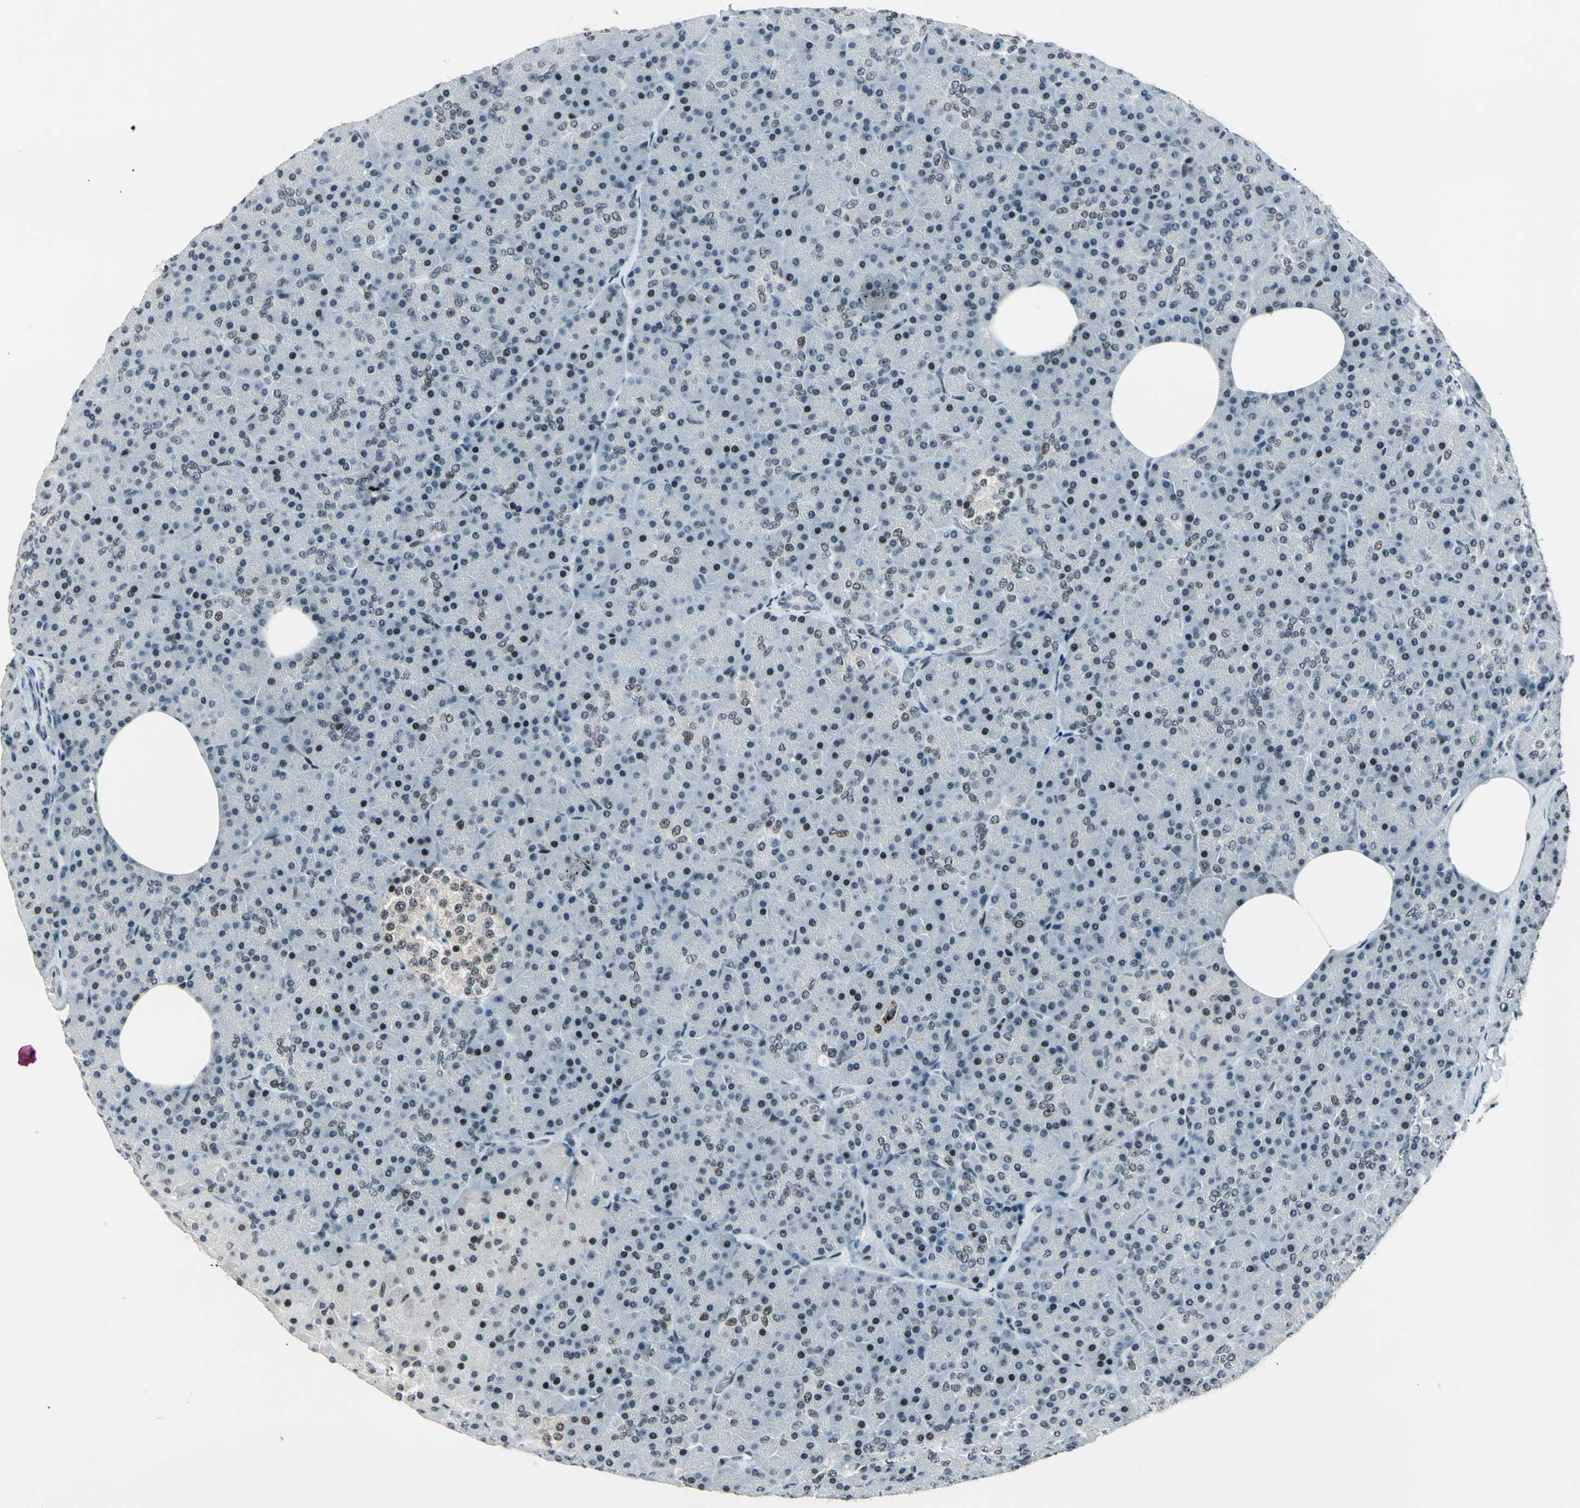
{"staining": {"intensity": "moderate", "quantity": ">75%", "location": "nuclear"}, "tissue": "pancreas", "cell_type": "Exocrine glandular cells", "image_type": "normal", "snomed": [{"axis": "morphology", "description": "Normal tissue, NOS"}, {"axis": "topography", "description": "Pancreas"}], "caption": "IHC (DAB) staining of benign pancreas displays moderate nuclear protein positivity in about >75% of exocrine glandular cells.", "gene": "KAT6B", "patient": {"sex": "female", "age": 35}}